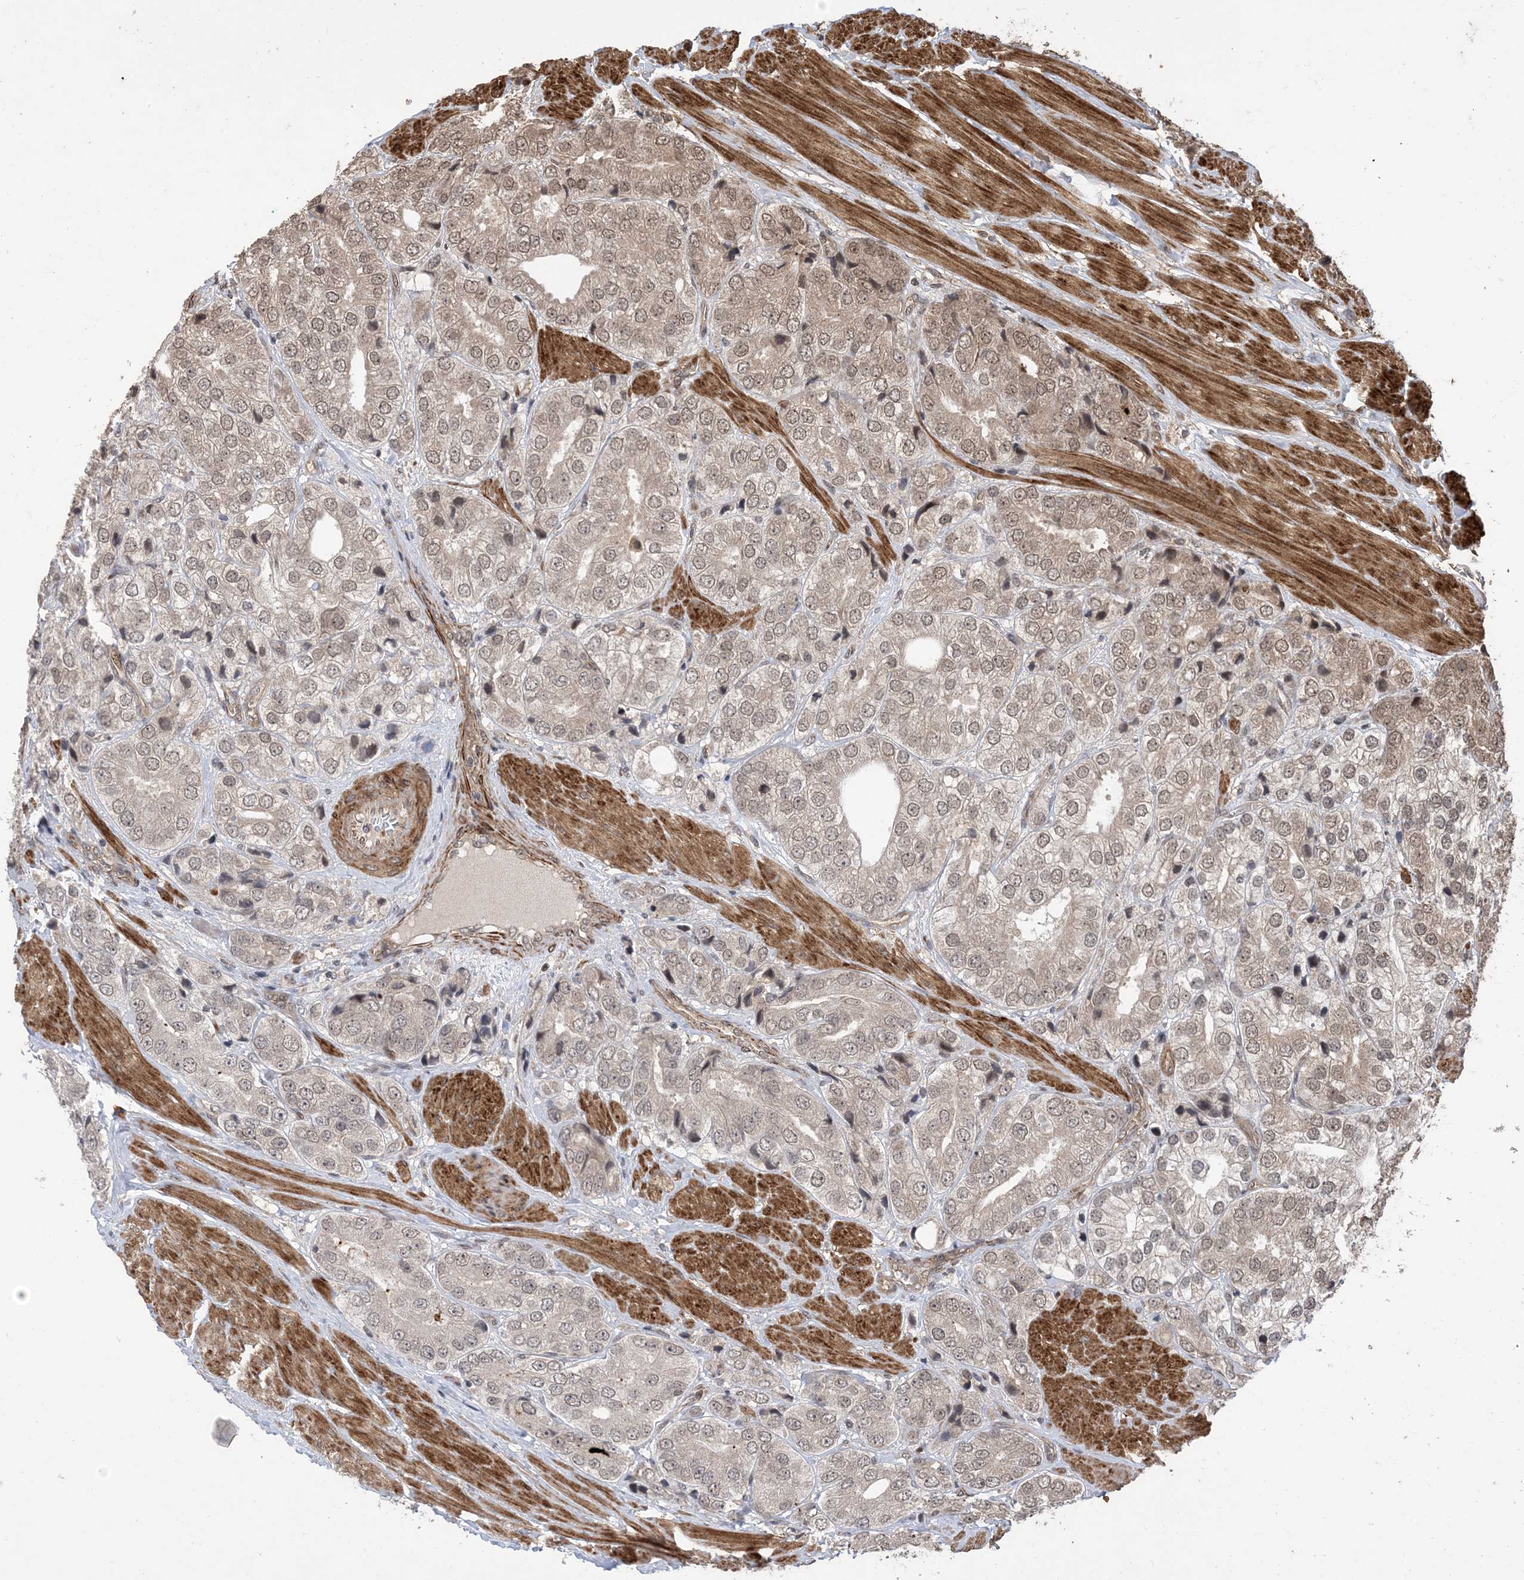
{"staining": {"intensity": "weak", "quantity": ">75%", "location": "cytoplasmic/membranous,nuclear"}, "tissue": "prostate cancer", "cell_type": "Tumor cells", "image_type": "cancer", "snomed": [{"axis": "morphology", "description": "Adenocarcinoma, High grade"}, {"axis": "topography", "description": "Prostate"}], "caption": "Prostate high-grade adenocarcinoma tissue exhibits weak cytoplasmic/membranous and nuclear expression in approximately >75% of tumor cells", "gene": "ZNF511", "patient": {"sex": "male", "age": 50}}